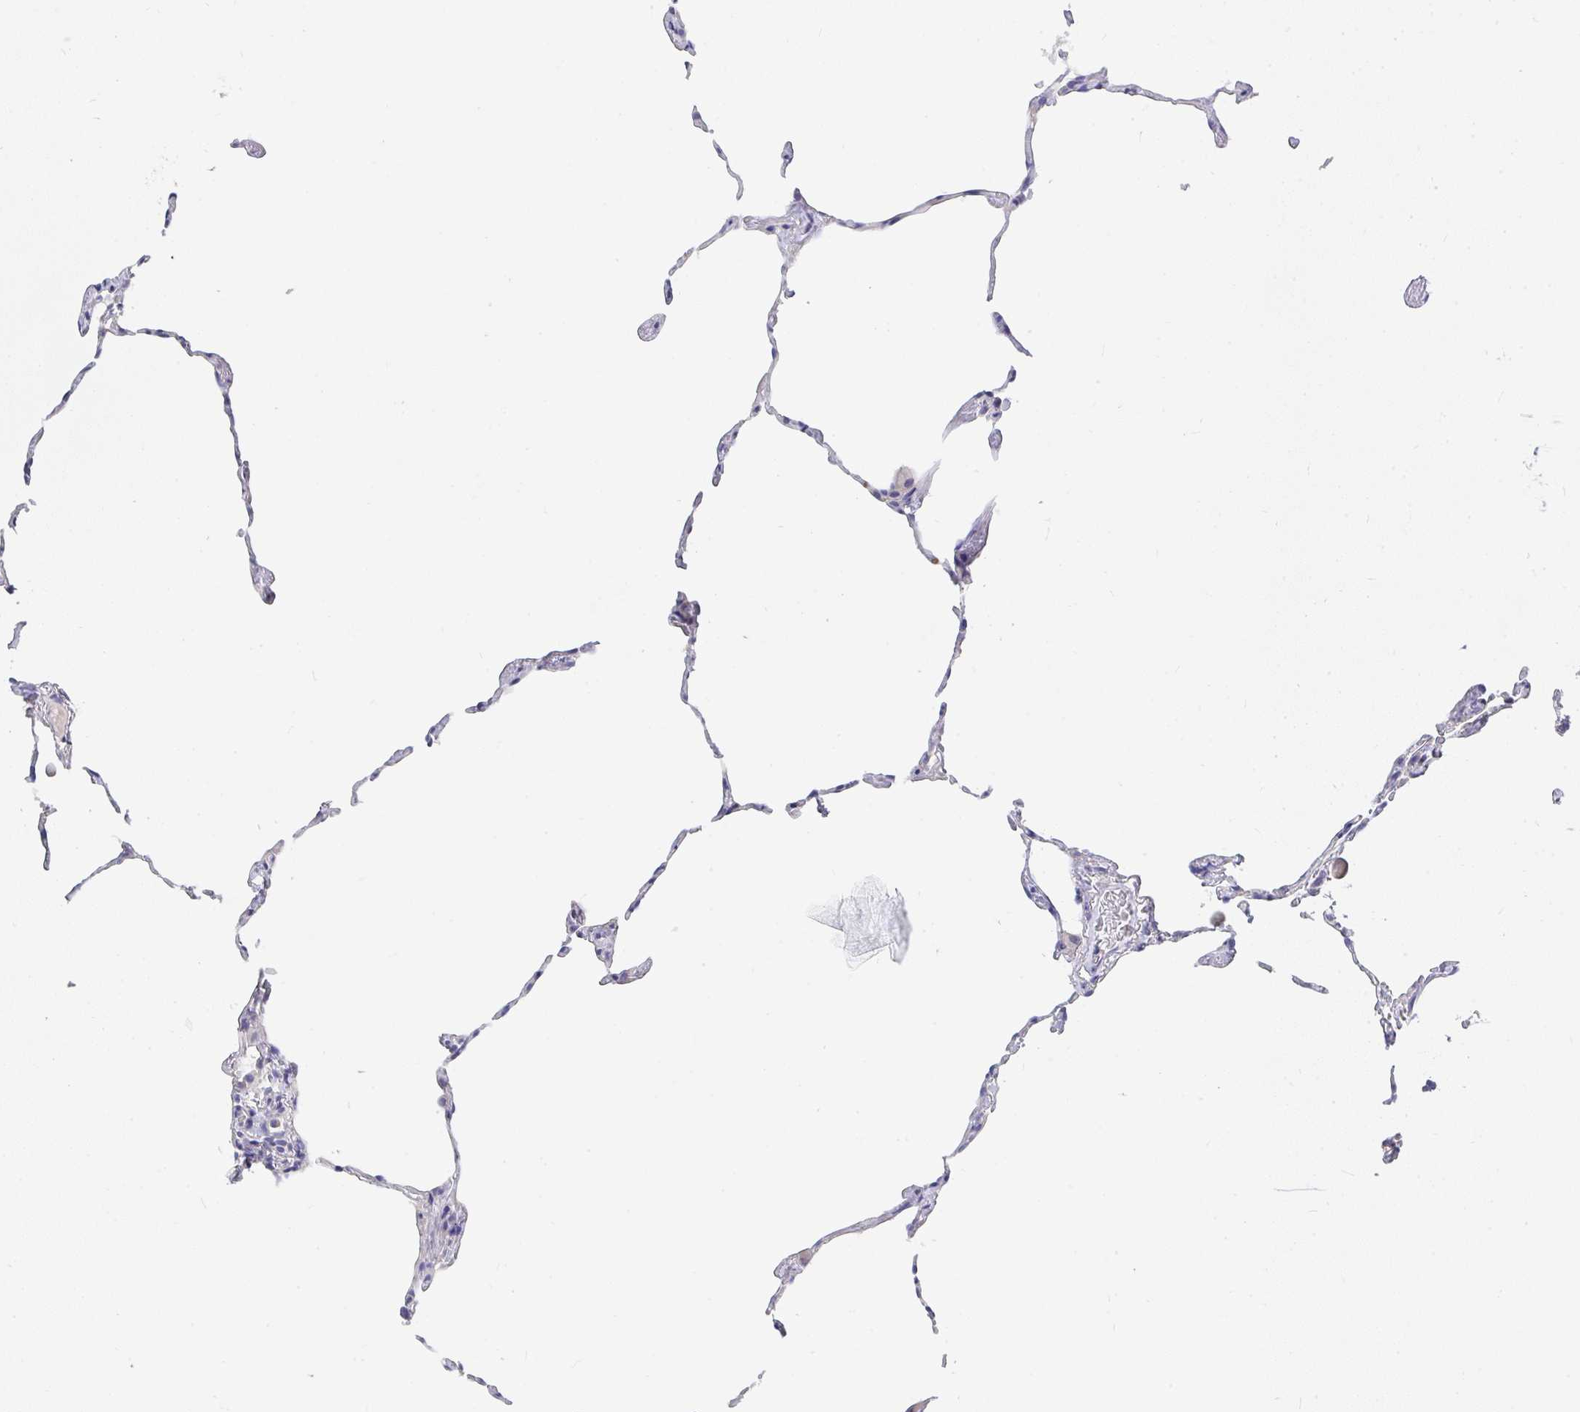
{"staining": {"intensity": "negative", "quantity": "none", "location": "none"}, "tissue": "lung", "cell_type": "Alveolar cells", "image_type": "normal", "snomed": [{"axis": "morphology", "description": "Normal tissue, NOS"}, {"axis": "topography", "description": "Lung"}], "caption": "Histopathology image shows no protein expression in alveolar cells of normal lung.", "gene": "ZNF561", "patient": {"sex": "female", "age": 57}}